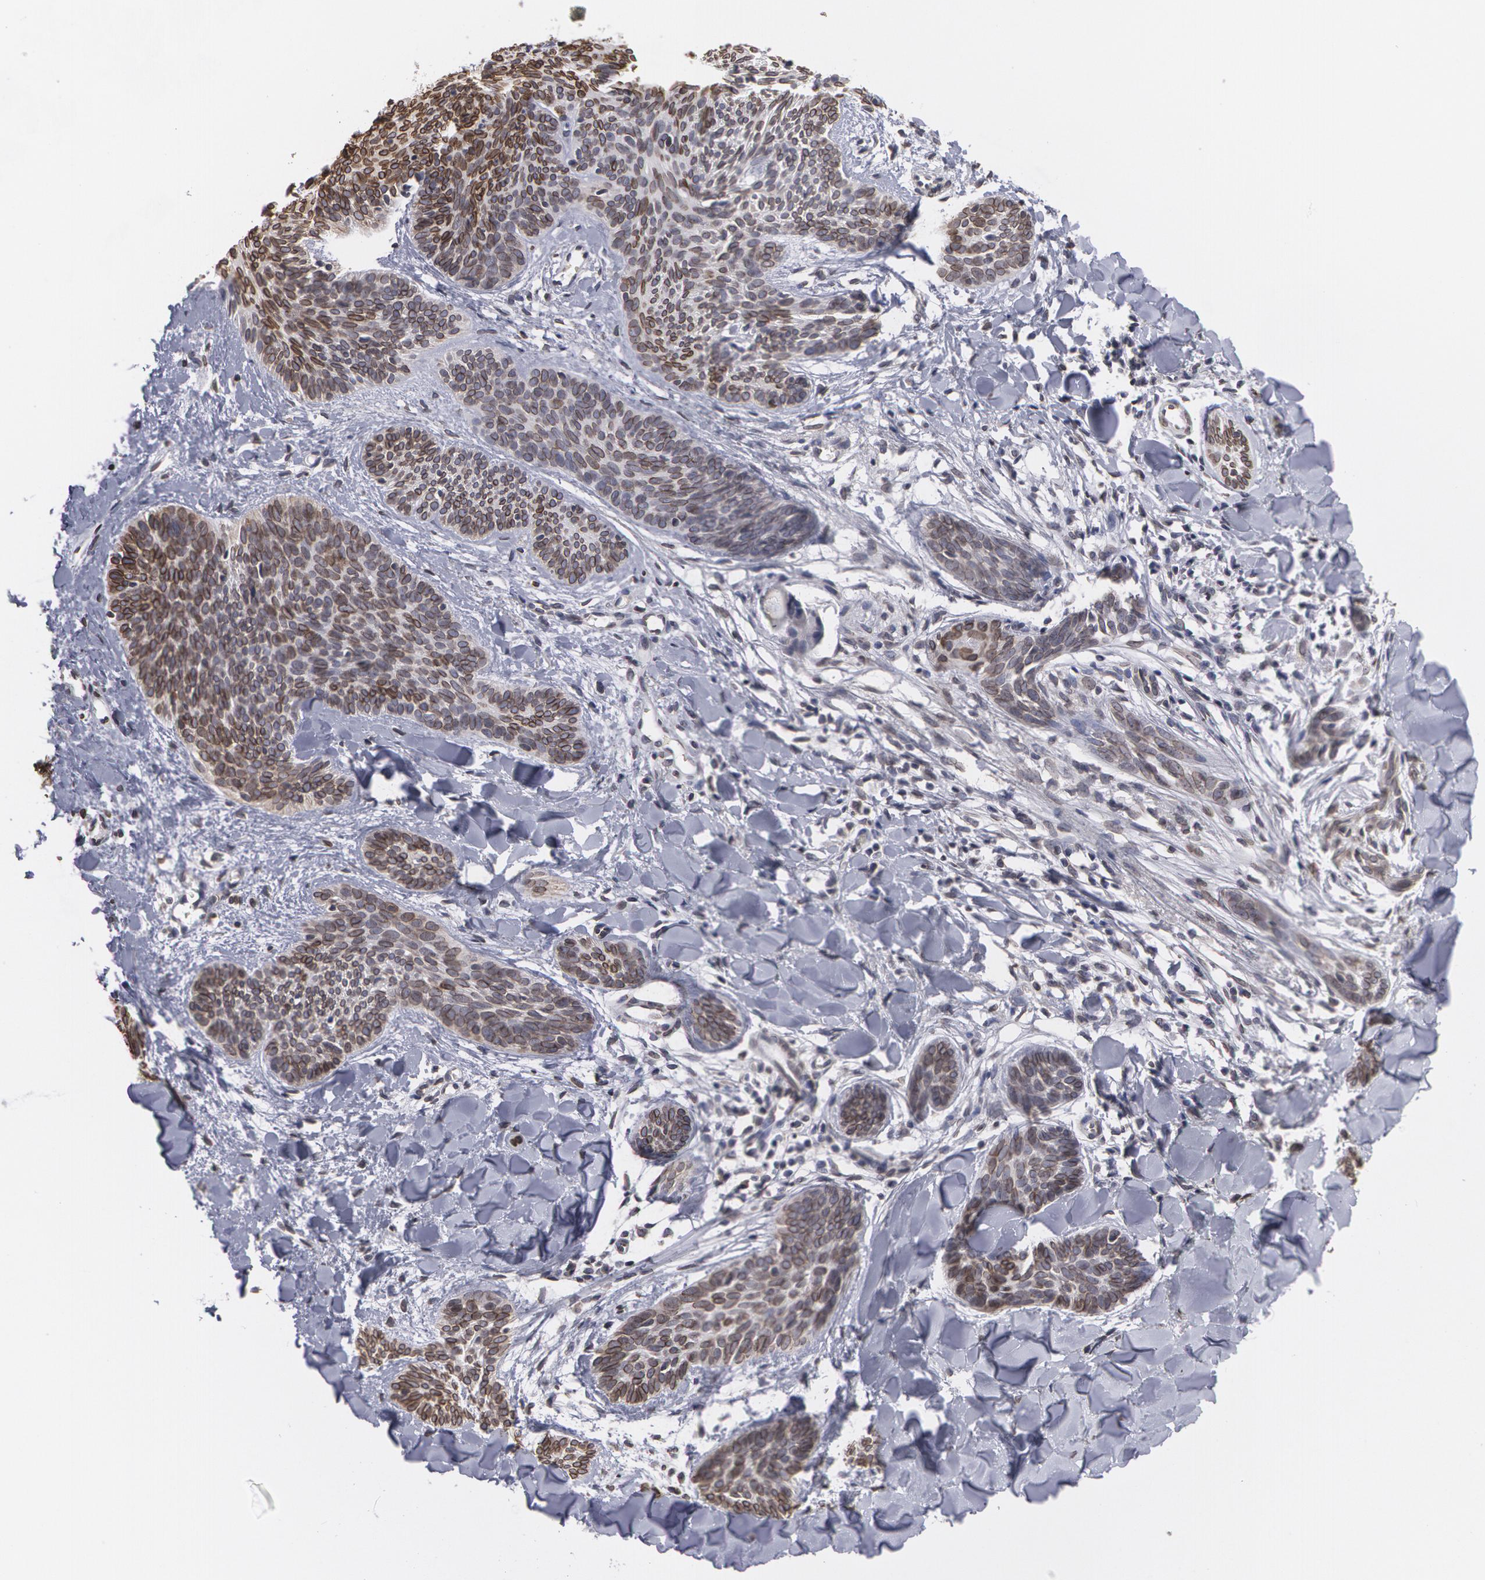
{"staining": {"intensity": "moderate", "quantity": ">75%", "location": "nuclear"}, "tissue": "skin cancer", "cell_type": "Tumor cells", "image_type": "cancer", "snomed": [{"axis": "morphology", "description": "Basal cell carcinoma"}, {"axis": "topography", "description": "Skin"}], "caption": "A histopathology image showing moderate nuclear staining in approximately >75% of tumor cells in skin cancer (basal cell carcinoma), as visualized by brown immunohistochemical staining.", "gene": "EMD", "patient": {"sex": "female", "age": 81}}